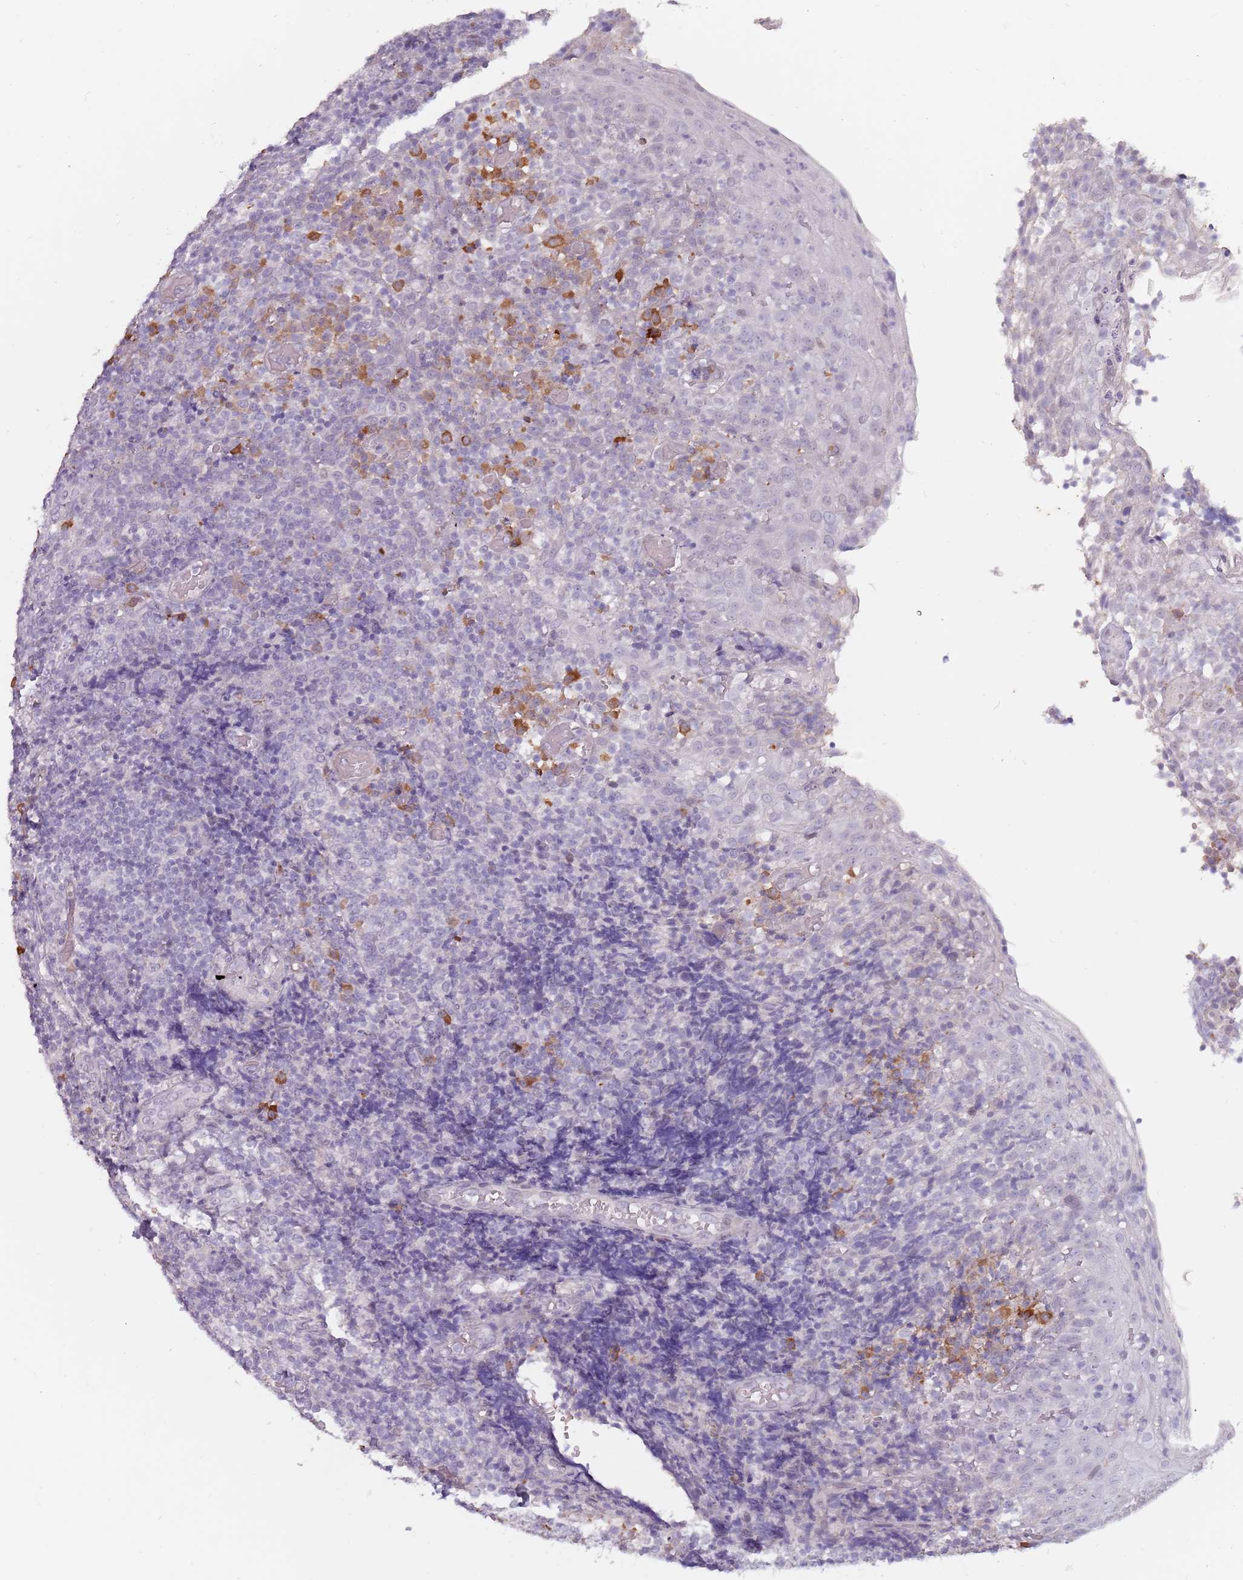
{"staining": {"intensity": "negative", "quantity": "none", "location": "none"}, "tissue": "tonsil", "cell_type": "Germinal center cells", "image_type": "normal", "snomed": [{"axis": "morphology", "description": "Normal tissue, NOS"}, {"axis": "topography", "description": "Tonsil"}], "caption": "IHC of unremarkable human tonsil shows no staining in germinal center cells. (DAB (3,3'-diaminobenzidine) IHC with hematoxylin counter stain).", "gene": "DXO", "patient": {"sex": "female", "age": 19}}